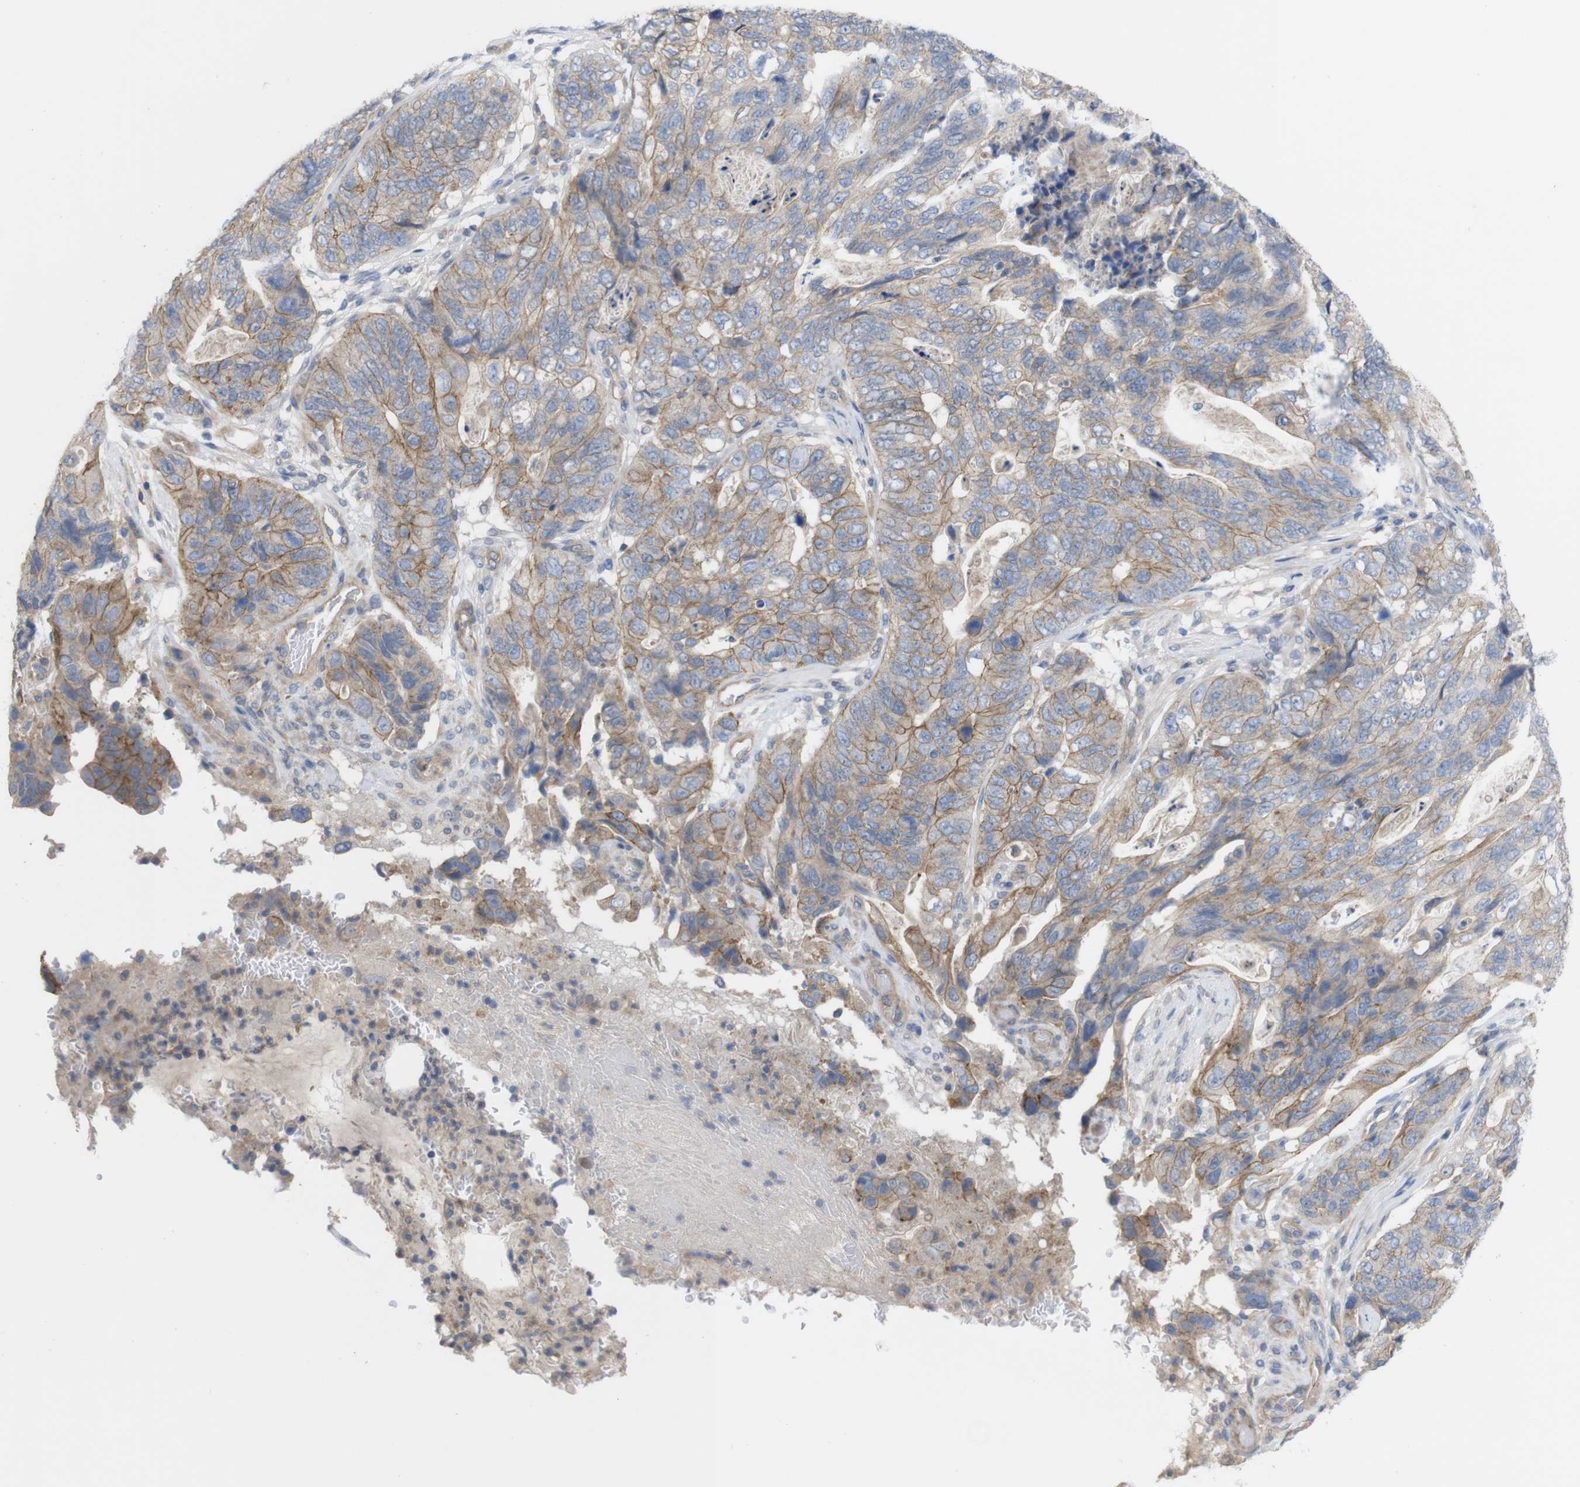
{"staining": {"intensity": "moderate", "quantity": "25%-75%", "location": "cytoplasmic/membranous"}, "tissue": "stomach cancer", "cell_type": "Tumor cells", "image_type": "cancer", "snomed": [{"axis": "morphology", "description": "Adenocarcinoma, NOS"}, {"axis": "topography", "description": "Stomach"}], "caption": "Immunohistochemistry image of human stomach cancer (adenocarcinoma) stained for a protein (brown), which exhibits medium levels of moderate cytoplasmic/membranous staining in about 25%-75% of tumor cells.", "gene": "KIDINS220", "patient": {"sex": "female", "age": 89}}